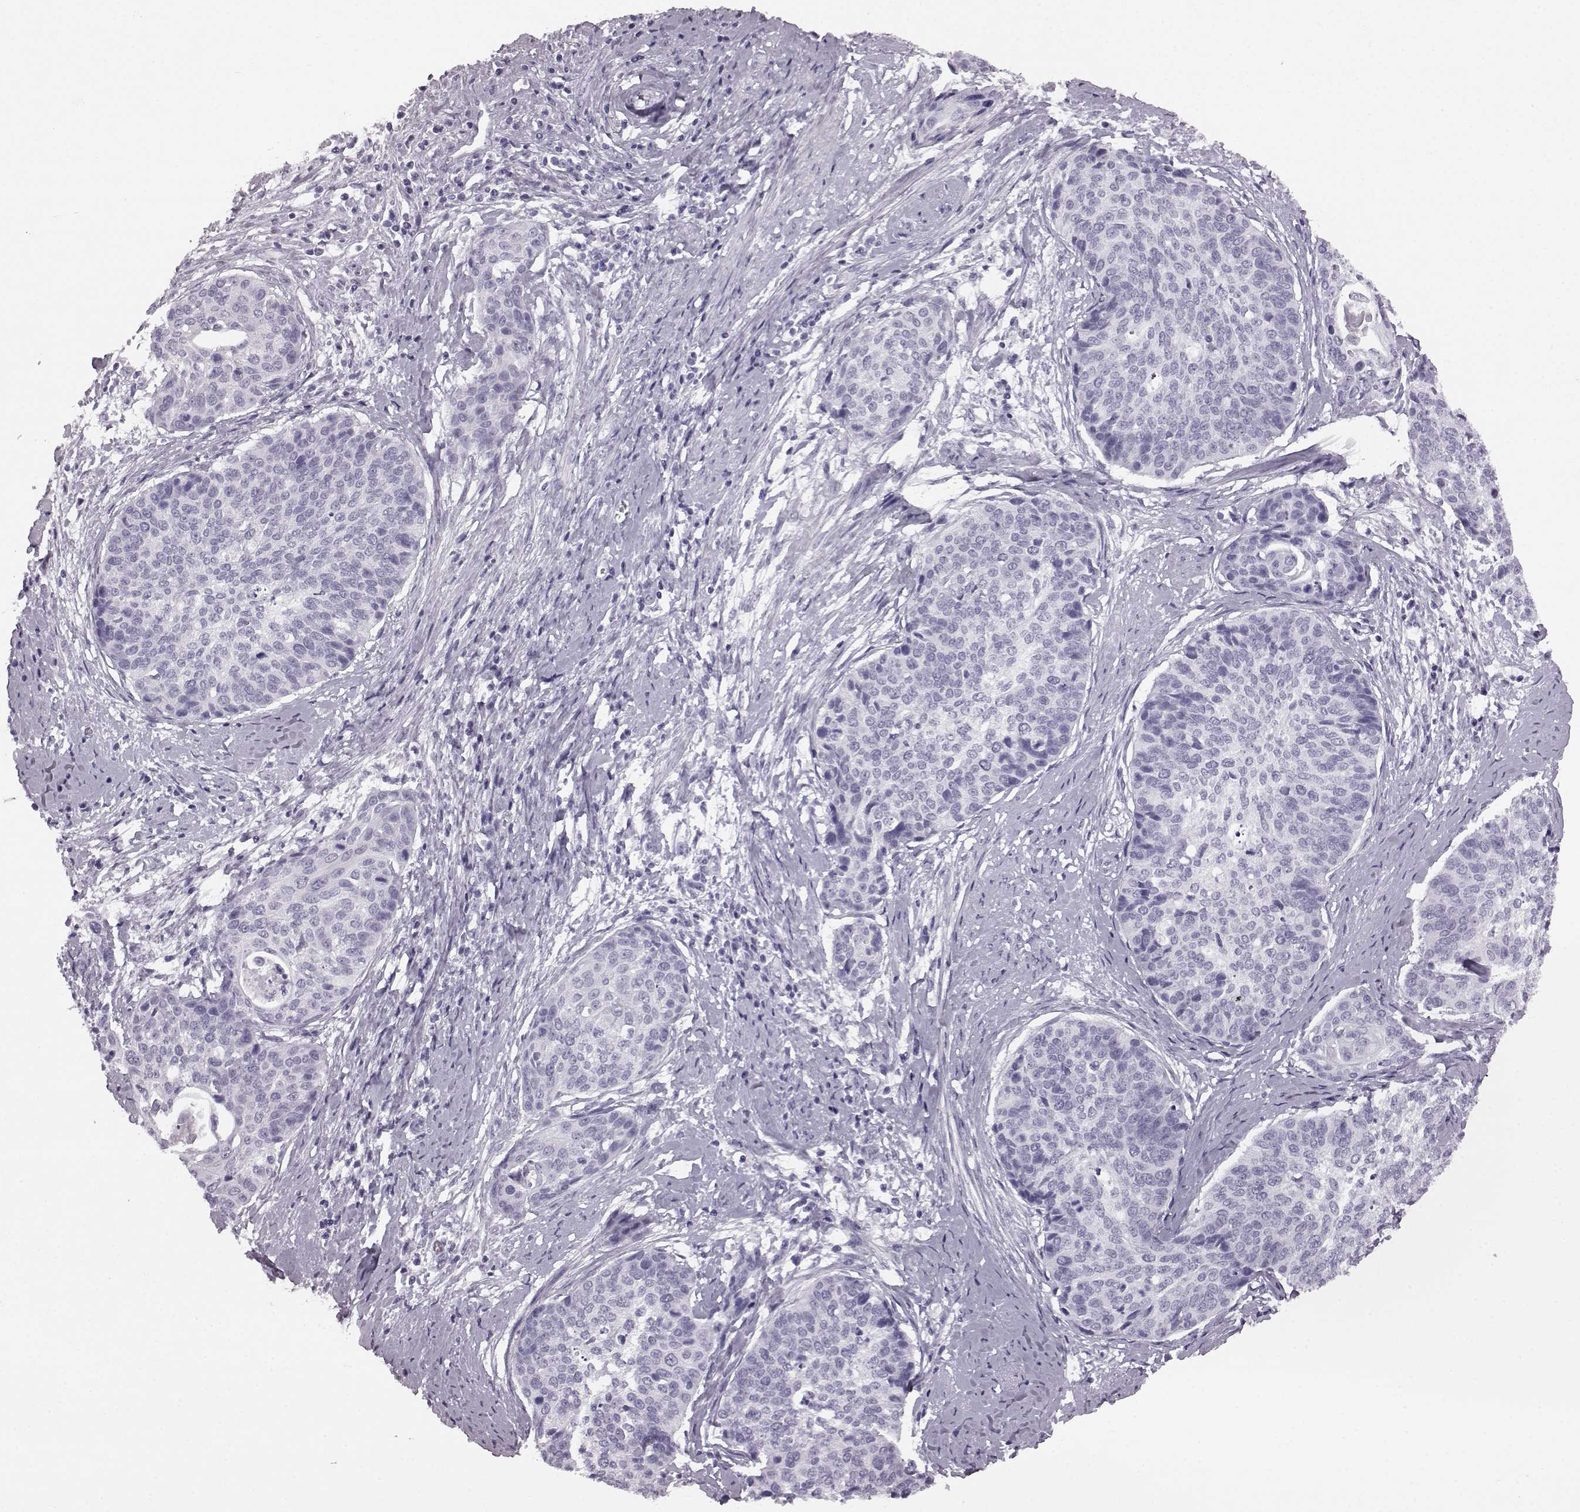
{"staining": {"intensity": "negative", "quantity": "none", "location": "none"}, "tissue": "cervical cancer", "cell_type": "Tumor cells", "image_type": "cancer", "snomed": [{"axis": "morphology", "description": "Squamous cell carcinoma, NOS"}, {"axis": "topography", "description": "Cervix"}], "caption": "A high-resolution image shows immunohistochemistry staining of cervical cancer, which reveals no significant positivity in tumor cells.", "gene": "AIPL1", "patient": {"sex": "female", "age": 69}}